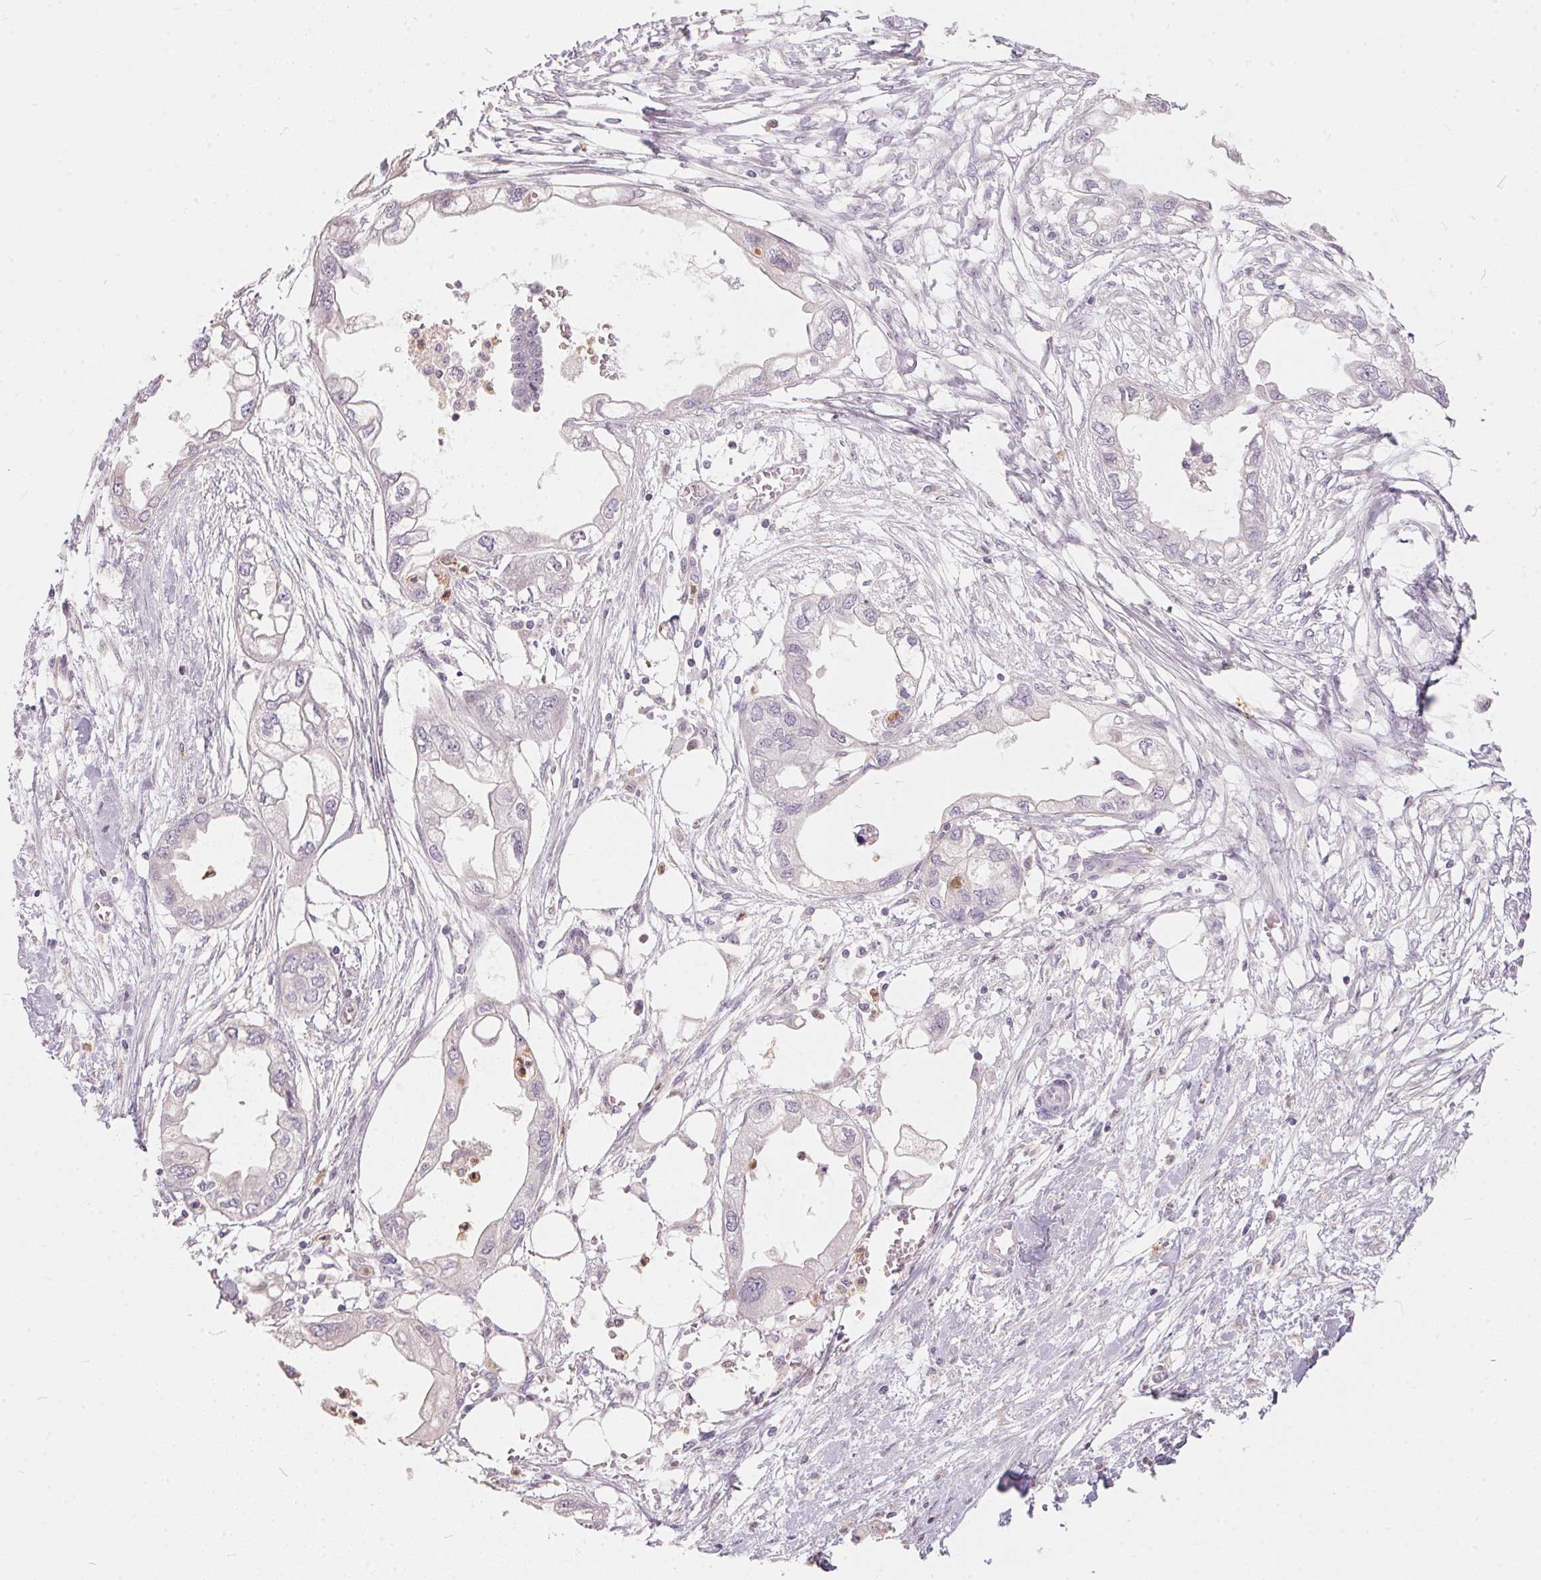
{"staining": {"intensity": "negative", "quantity": "none", "location": "none"}, "tissue": "endometrial cancer", "cell_type": "Tumor cells", "image_type": "cancer", "snomed": [{"axis": "morphology", "description": "Adenocarcinoma, NOS"}, {"axis": "morphology", "description": "Adenocarcinoma, metastatic, NOS"}, {"axis": "topography", "description": "Adipose tissue"}, {"axis": "topography", "description": "Endometrium"}], "caption": "DAB immunohistochemical staining of endometrial adenocarcinoma demonstrates no significant positivity in tumor cells. The staining was performed using DAB (3,3'-diaminobenzidine) to visualize the protein expression in brown, while the nuclei were stained in blue with hematoxylin (Magnification: 20x).", "gene": "SERPINB1", "patient": {"sex": "female", "age": 67}}